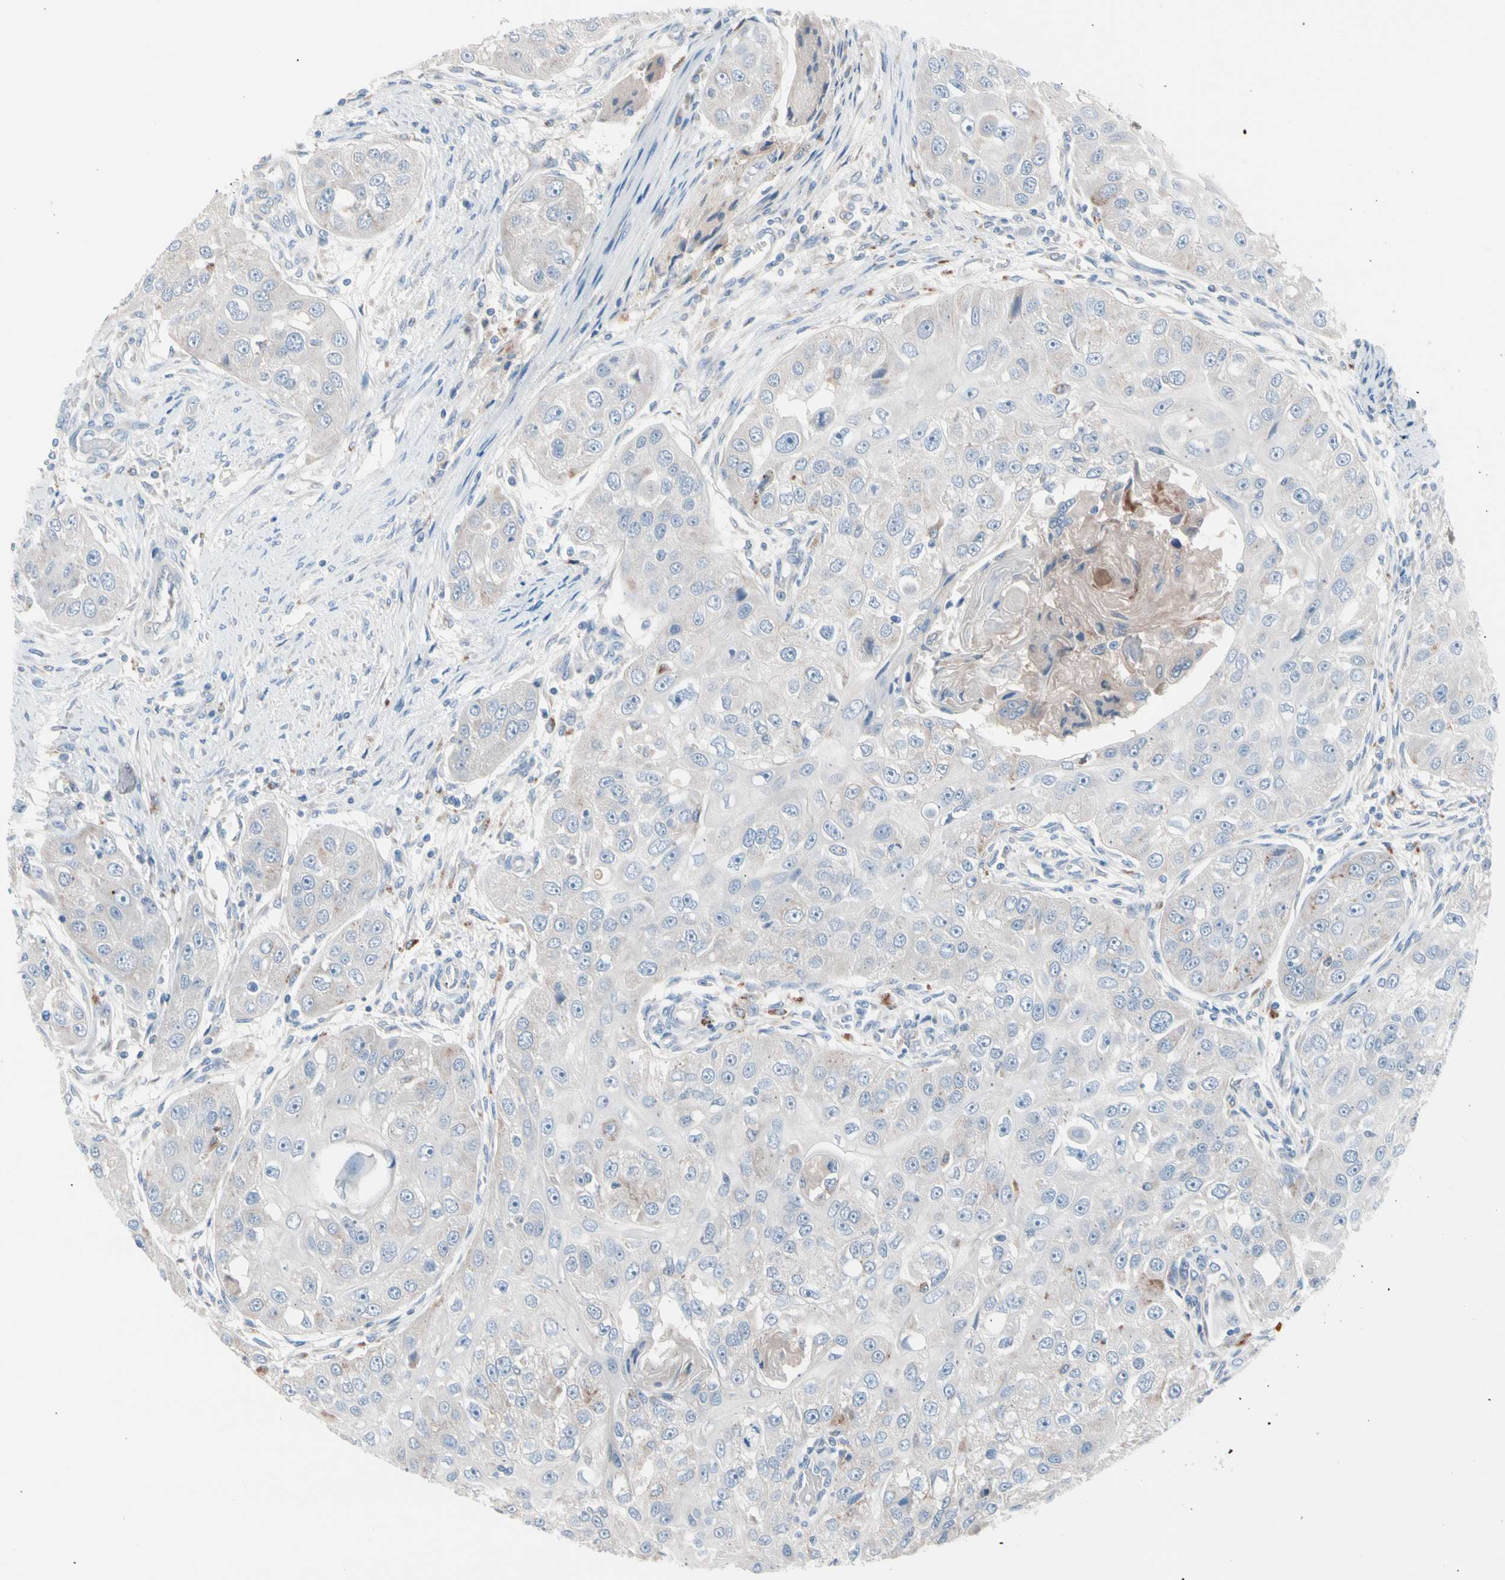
{"staining": {"intensity": "weak", "quantity": "<25%", "location": "cytoplasmic/membranous"}, "tissue": "head and neck cancer", "cell_type": "Tumor cells", "image_type": "cancer", "snomed": [{"axis": "morphology", "description": "Normal tissue, NOS"}, {"axis": "morphology", "description": "Squamous cell carcinoma, NOS"}, {"axis": "topography", "description": "Skeletal muscle"}, {"axis": "topography", "description": "Head-Neck"}], "caption": "Tumor cells show no significant protein positivity in head and neck cancer (squamous cell carcinoma).", "gene": "CASQ1", "patient": {"sex": "male", "age": 51}}